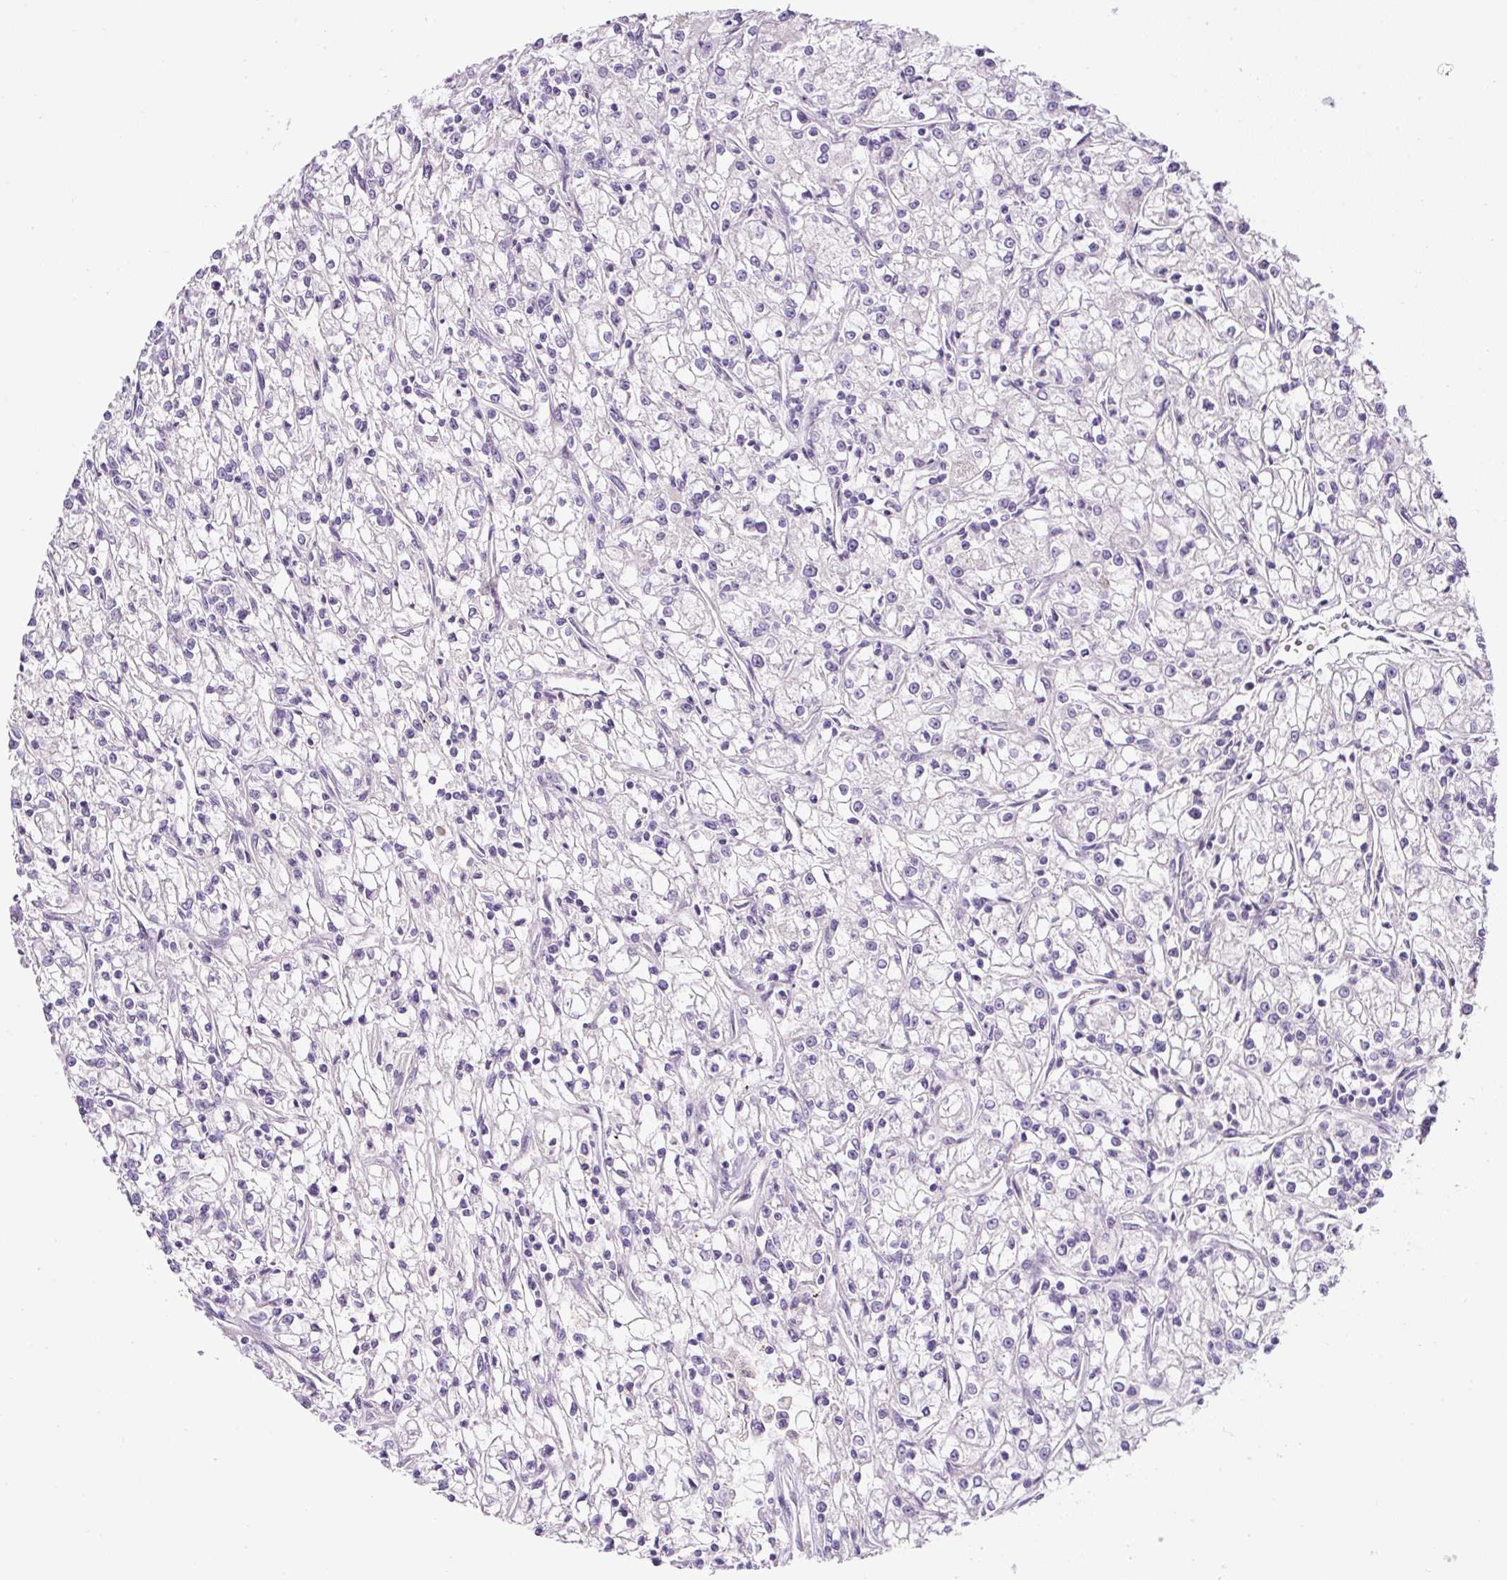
{"staining": {"intensity": "negative", "quantity": "none", "location": "none"}, "tissue": "renal cancer", "cell_type": "Tumor cells", "image_type": "cancer", "snomed": [{"axis": "morphology", "description": "Adenocarcinoma, NOS"}, {"axis": "topography", "description": "Kidney"}], "caption": "An immunohistochemistry (IHC) photomicrograph of adenocarcinoma (renal) is shown. There is no staining in tumor cells of adenocarcinoma (renal).", "gene": "OR14A2", "patient": {"sex": "female", "age": 59}}